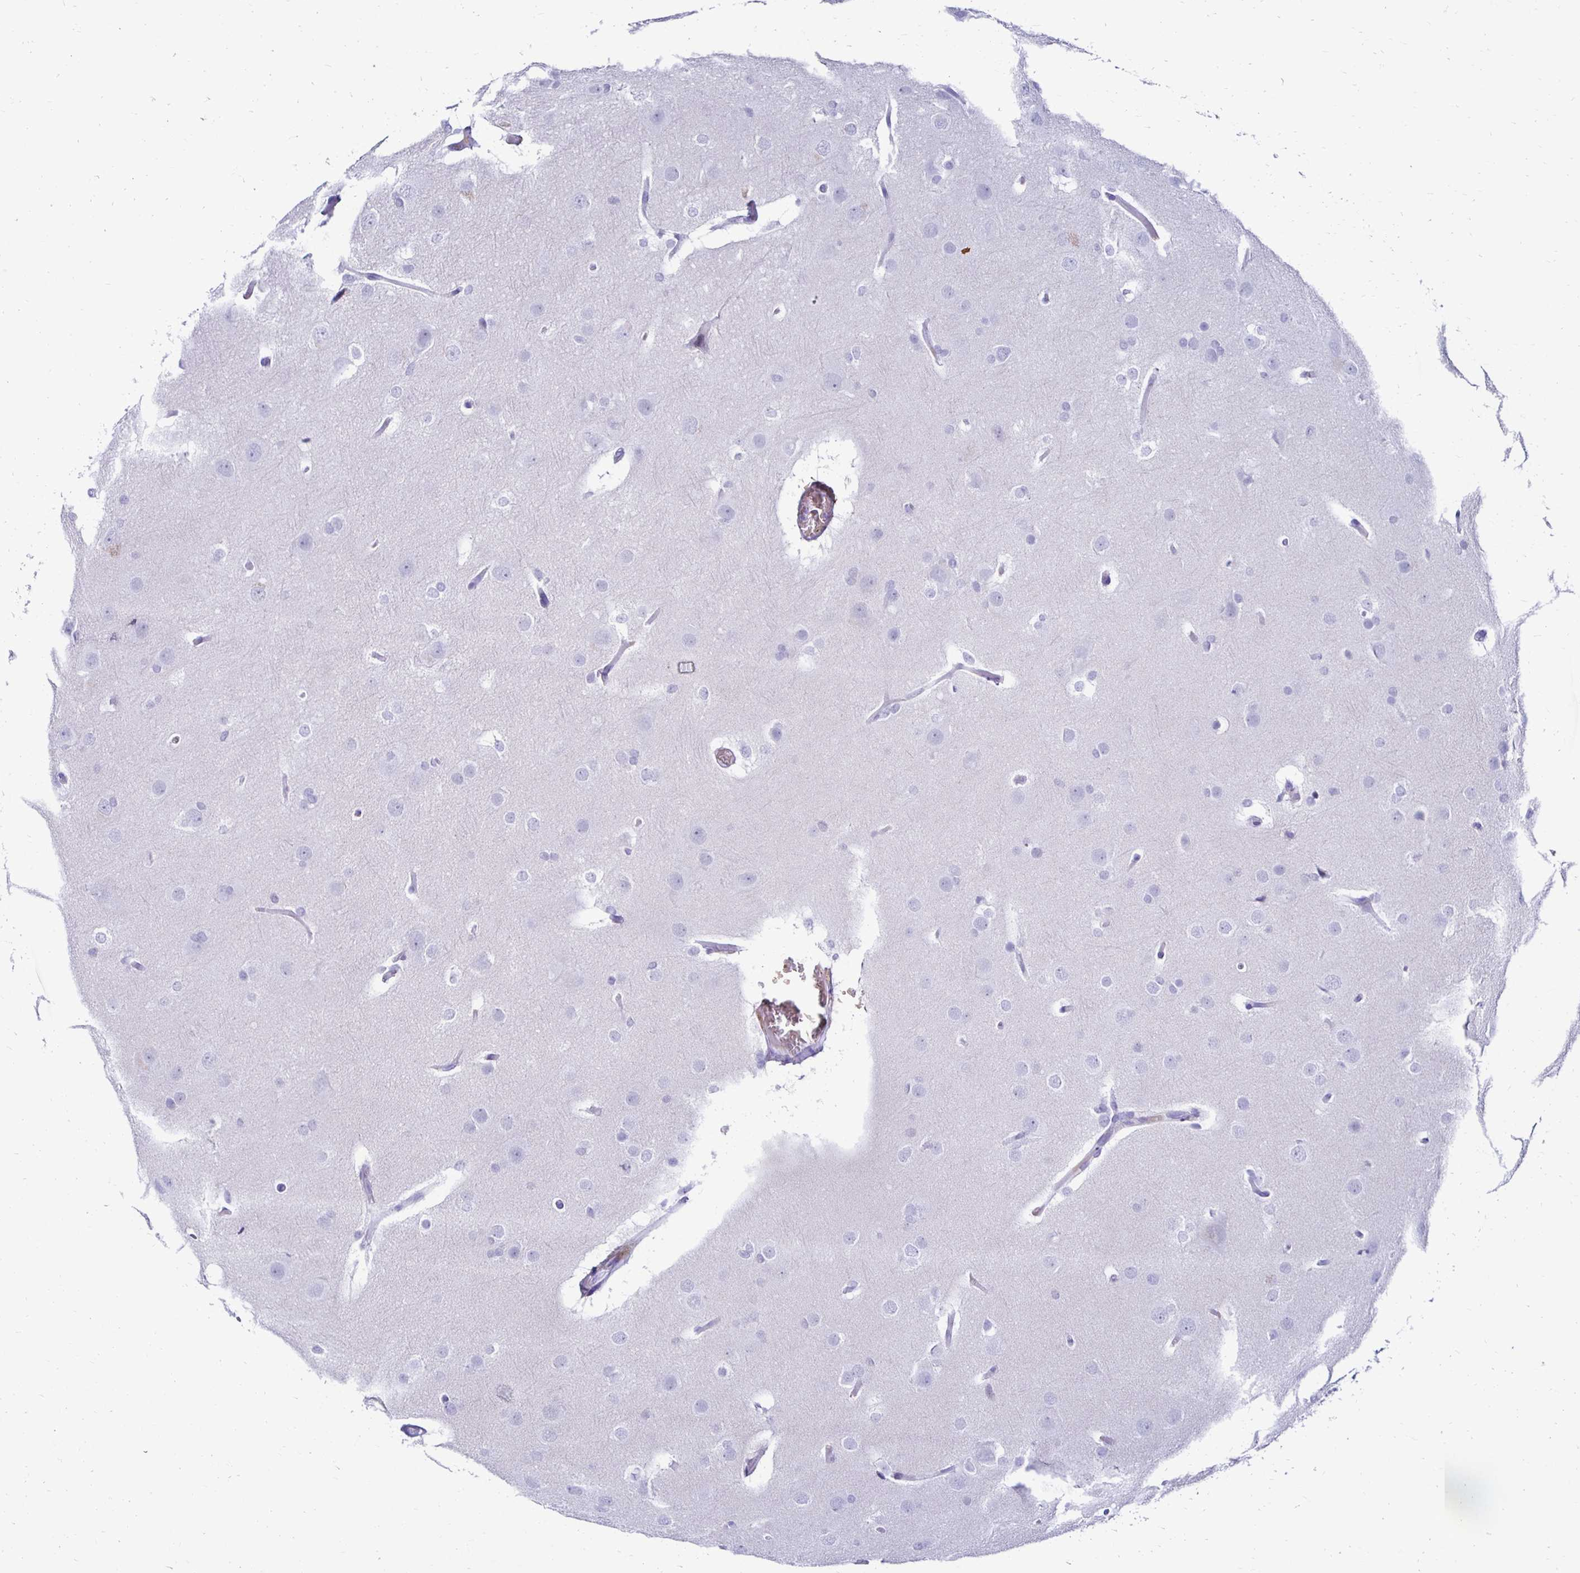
{"staining": {"intensity": "negative", "quantity": "none", "location": "none"}, "tissue": "glioma", "cell_type": "Tumor cells", "image_type": "cancer", "snomed": [{"axis": "morphology", "description": "Glioma, malignant, Low grade"}, {"axis": "topography", "description": "Brain"}], "caption": "Malignant glioma (low-grade) was stained to show a protein in brown. There is no significant staining in tumor cells.", "gene": "RHBDL3", "patient": {"sex": "male", "age": 26}}